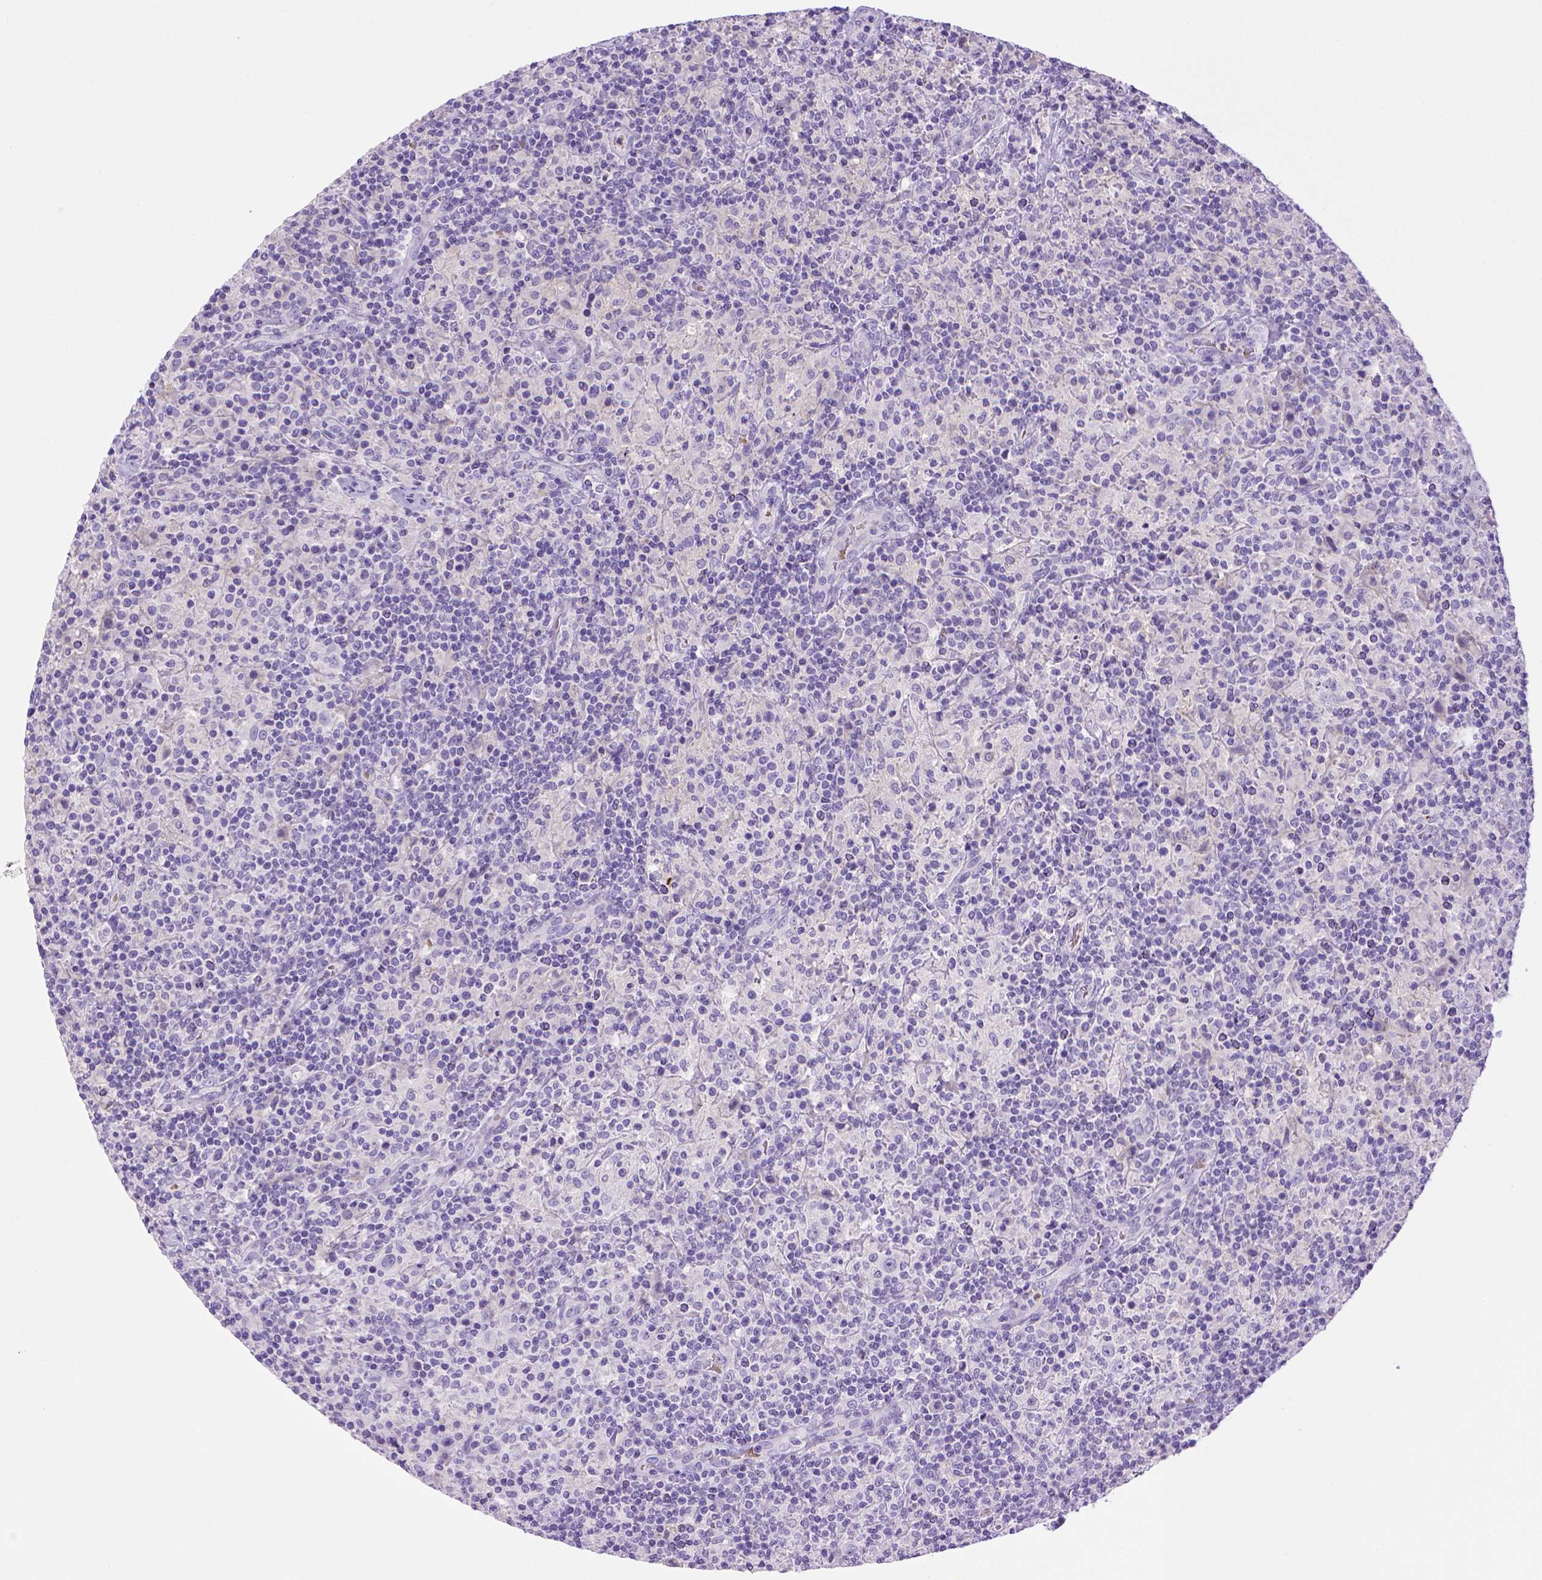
{"staining": {"intensity": "negative", "quantity": "none", "location": "none"}, "tissue": "lymphoma", "cell_type": "Tumor cells", "image_type": "cancer", "snomed": [{"axis": "morphology", "description": "Hodgkin's disease, NOS"}, {"axis": "topography", "description": "Lymph node"}], "caption": "Protein analysis of Hodgkin's disease reveals no significant positivity in tumor cells.", "gene": "BAAT", "patient": {"sex": "male", "age": 70}}